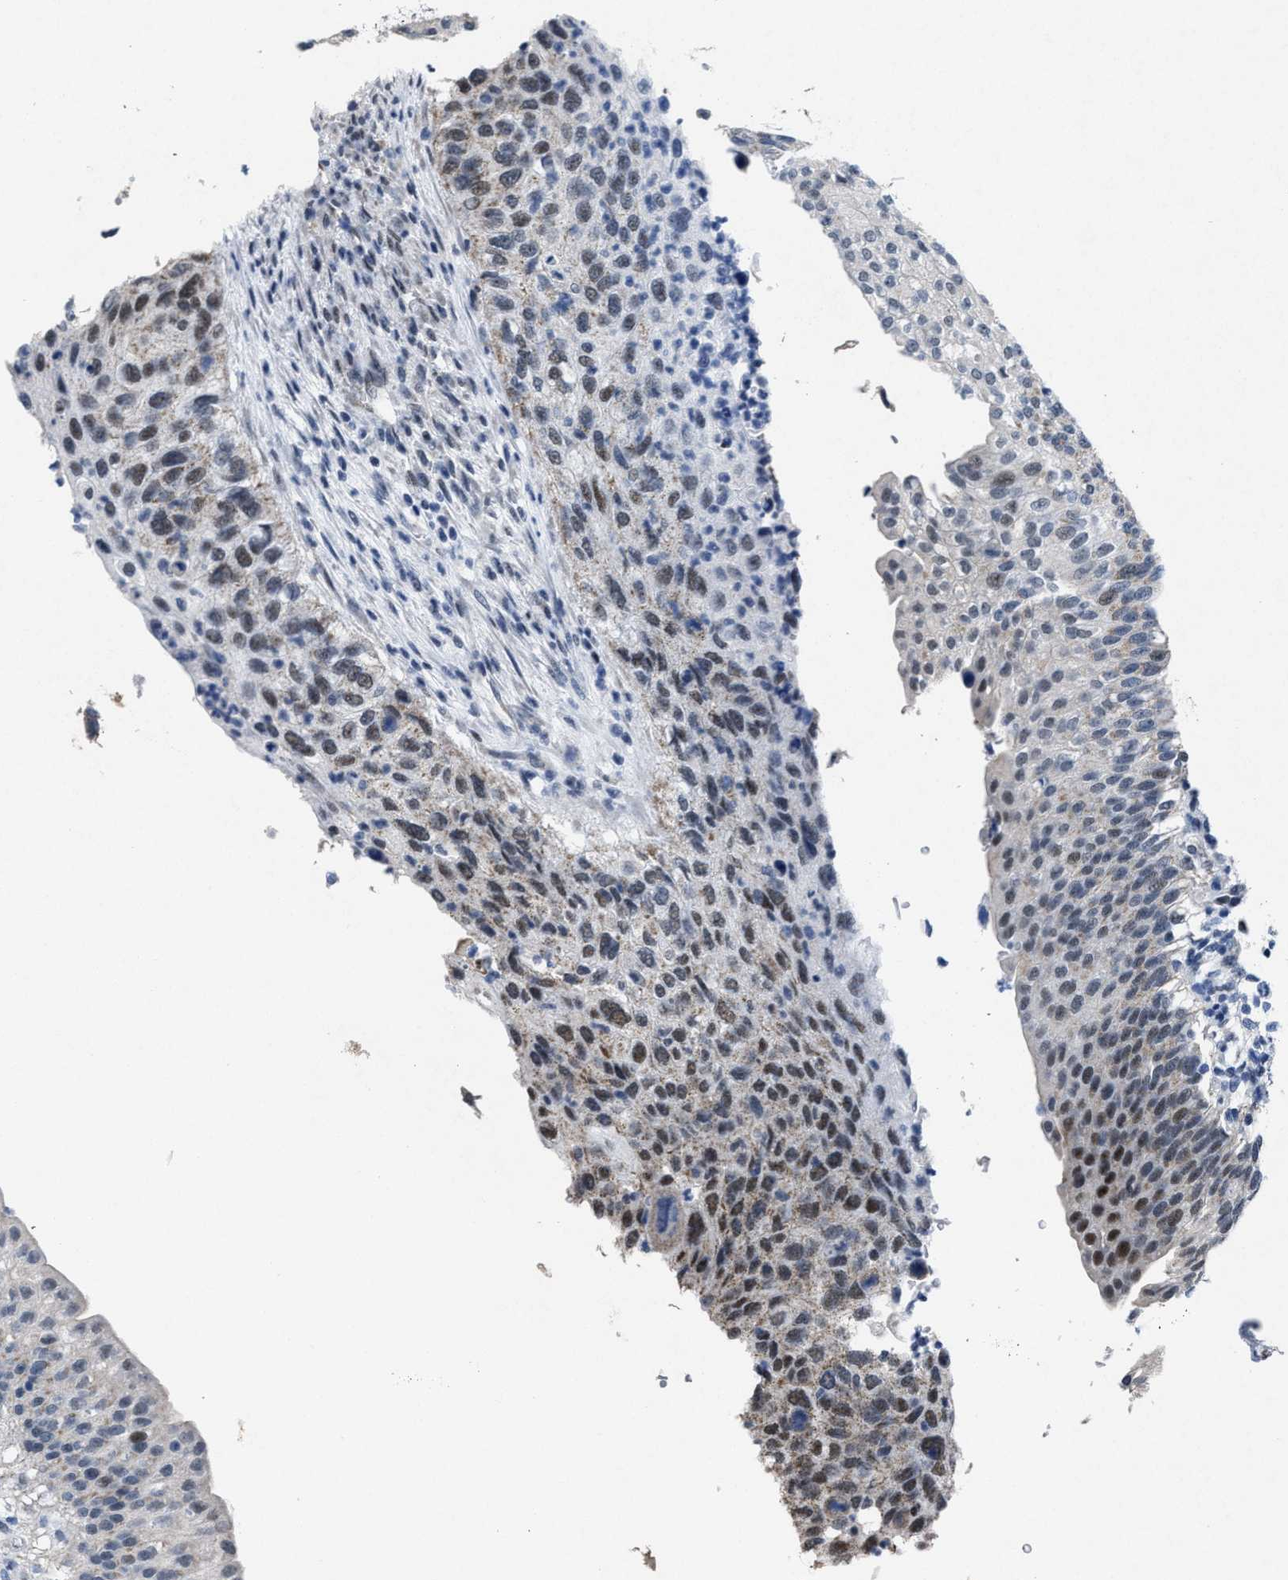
{"staining": {"intensity": "moderate", "quantity": "<25%", "location": "nuclear"}, "tissue": "urinary bladder", "cell_type": "Urothelial cells", "image_type": "normal", "snomed": [{"axis": "morphology", "description": "Normal tissue, NOS"}, {"axis": "topography", "description": "Urinary bladder"}], "caption": "High-magnification brightfield microscopy of unremarkable urinary bladder stained with DAB (brown) and counterstained with hematoxylin (blue). urothelial cells exhibit moderate nuclear expression is present in about<25% of cells. Nuclei are stained in blue.", "gene": "ID3", "patient": {"sex": "female", "age": 60}}